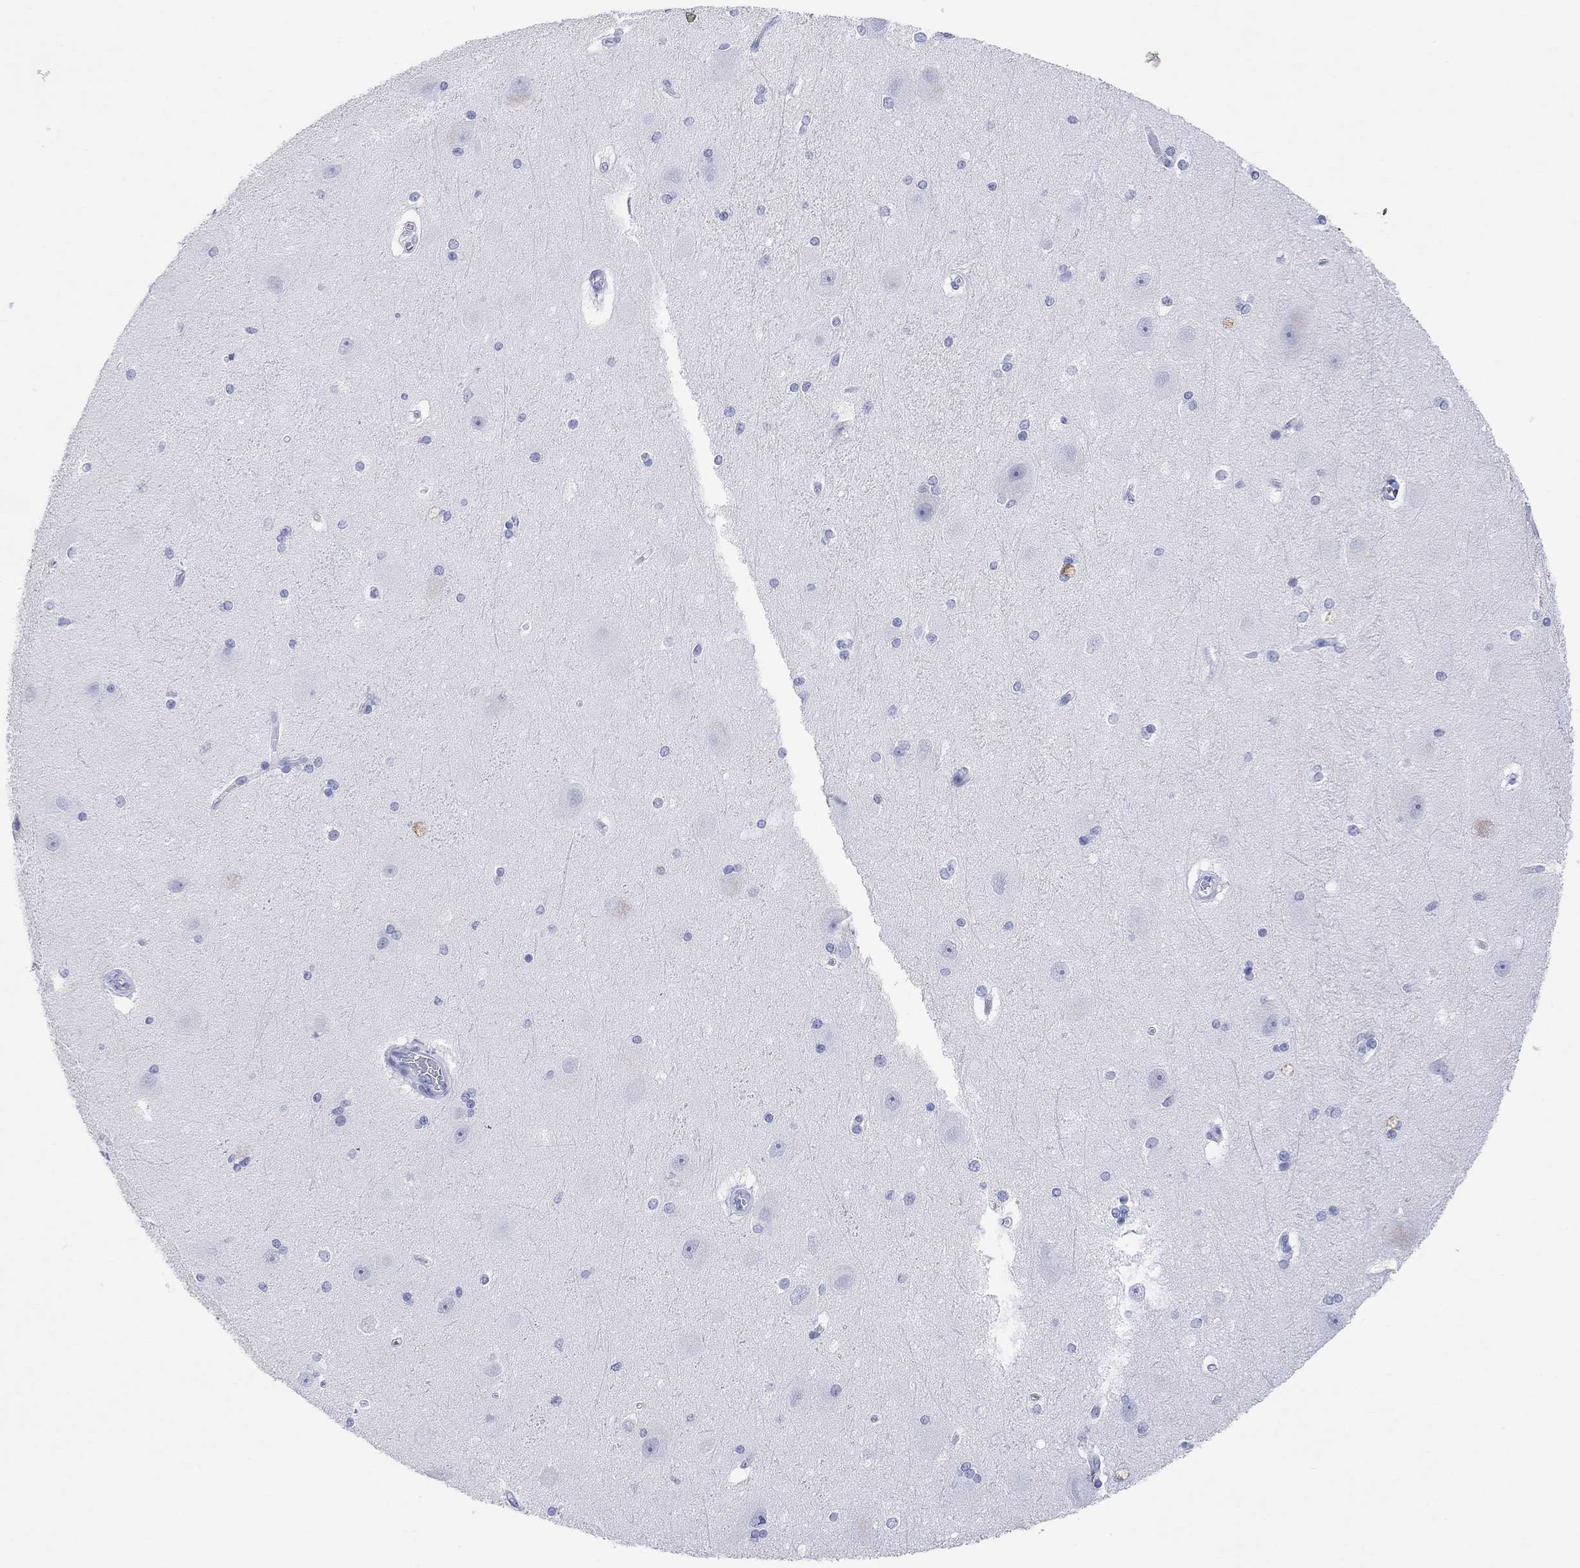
{"staining": {"intensity": "negative", "quantity": "none", "location": "none"}, "tissue": "hippocampus", "cell_type": "Glial cells", "image_type": "normal", "snomed": [{"axis": "morphology", "description": "Normal tissue, NOS"}, {"axis": "topography", "description": "Cerebral cortex"}, {"axis": "topography", "description": "Hippocampus"}], "caption": "The micrograph exhibits no staining of glial cells in normal hippocampus.", "gene": "TYR", "patient": {"sex": "female", "age": 19}}